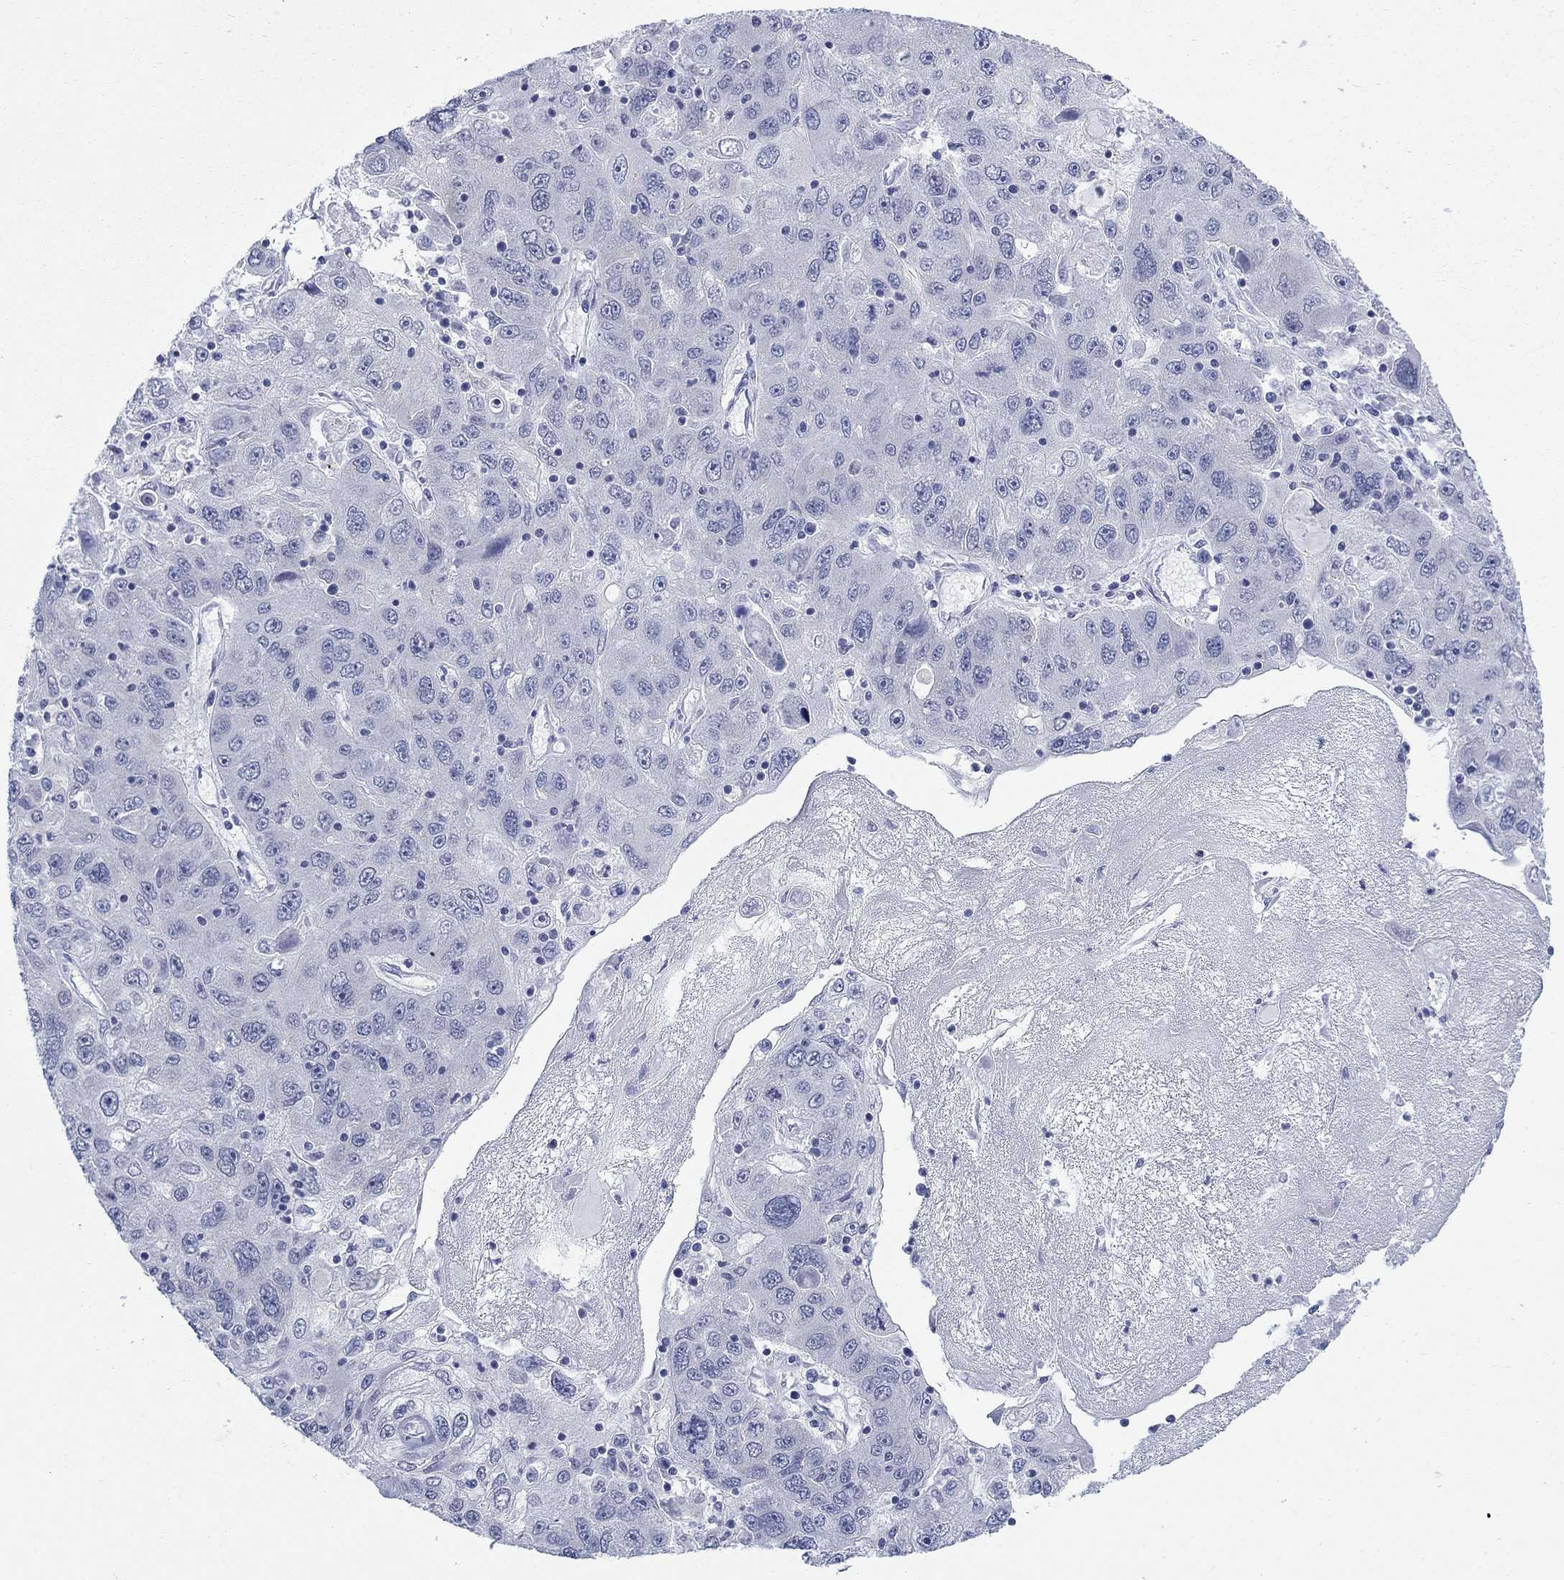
{"staining": {"intensity": "negative", "quantity": "none", "location": "none"}, "tissue": "stomach cancer", "cell_type": "Tumor cells", "image_type": "cancer", "snomed": [{"axis": "morphology", "description": "Adenocarcinoma, NOS"}, {"axis": "topography", "description": "Stomach"}], "caption": "Tumor cells show no significant protein staining in stomach cancer.", "gene": "IGF2BP3", "patient": {"sex": "male", "age": 56}}